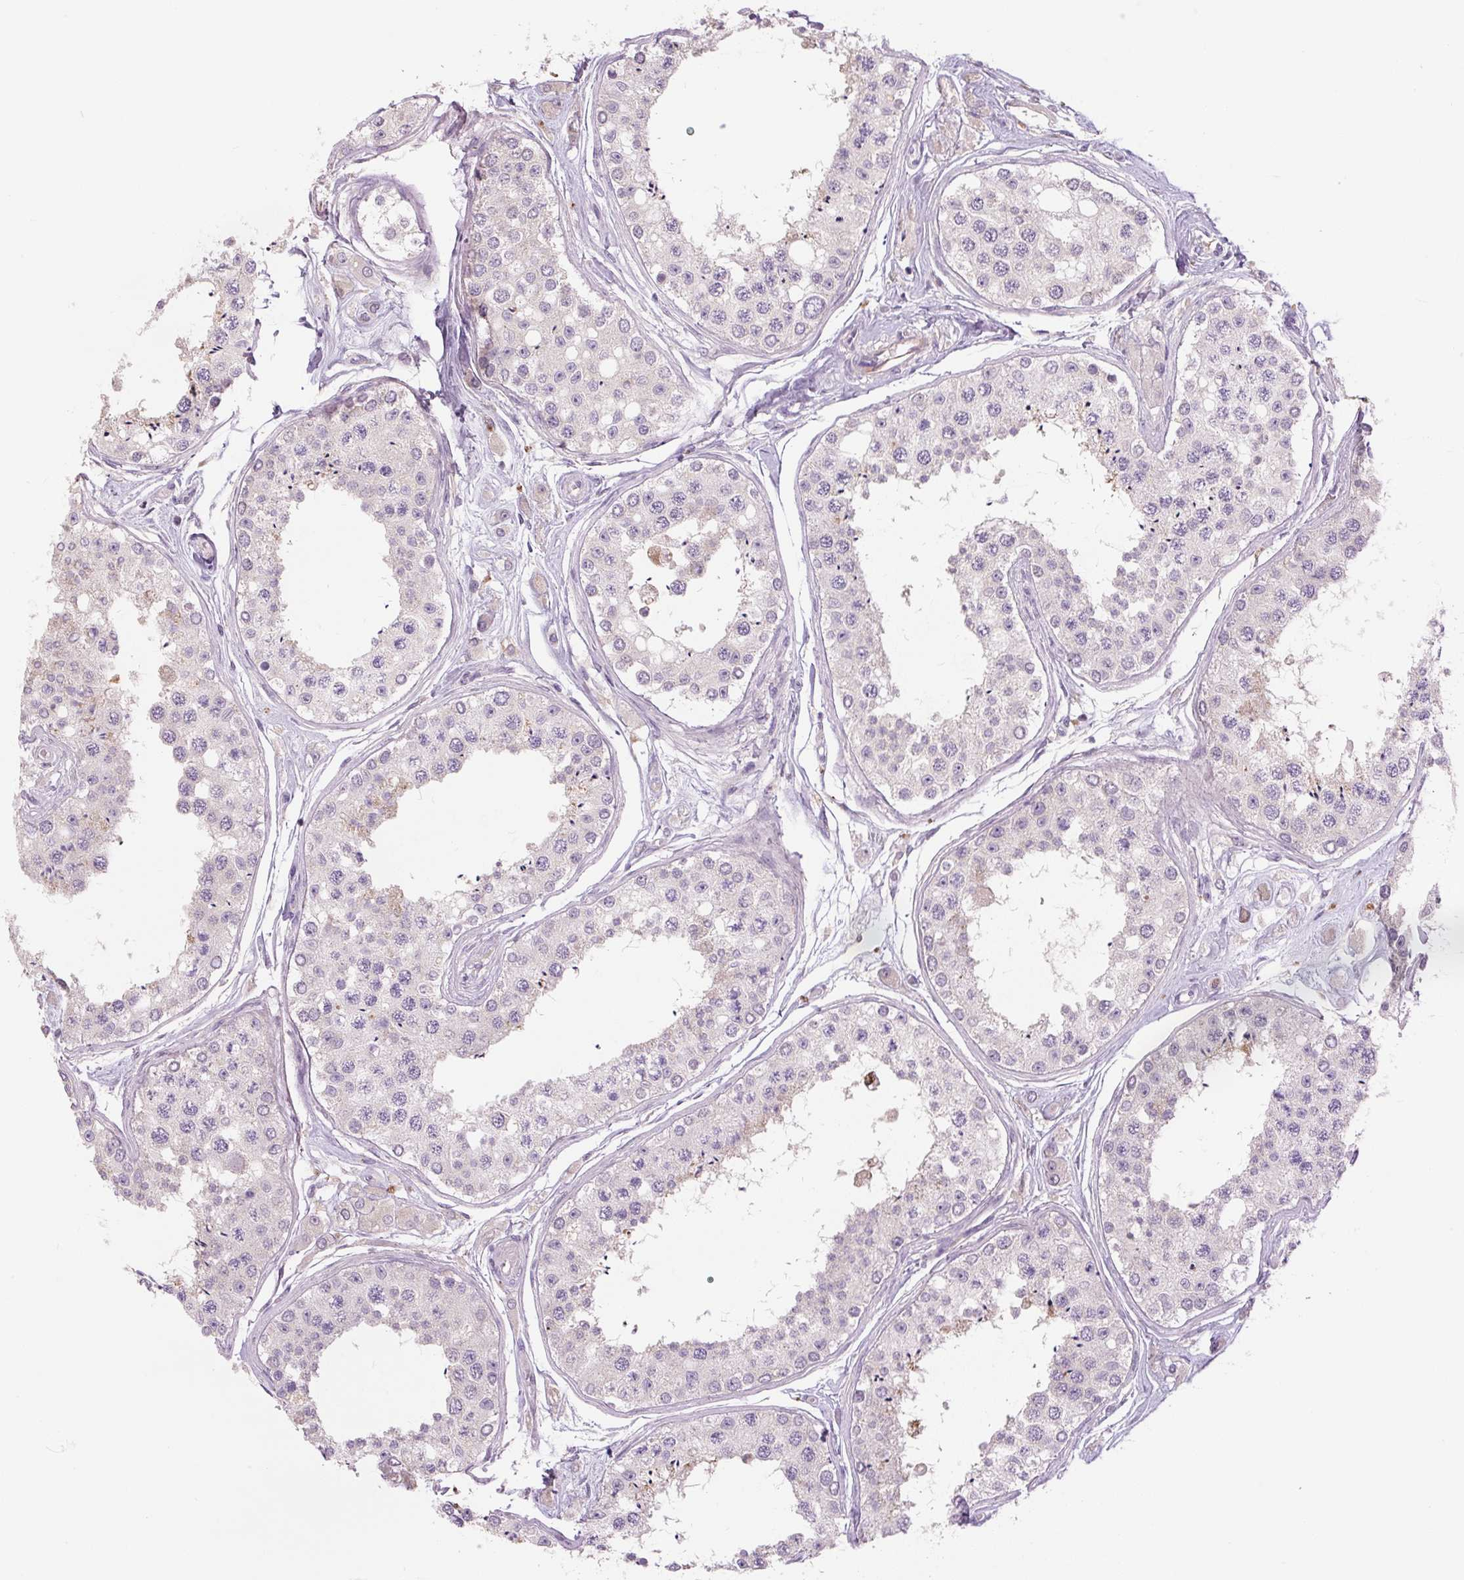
{"staining": {"intensity": "weak", "quantity": "<25%", "location": "cytoplasmic/membranous"}, "tissue": "testis", "cell_type": "Cells in seminiferous ducts", "image_type": "normal", "snomed": [{"axis": "morphology", "description": "Normal tissue, NOS"}, {"axis": "topography", "description": "Testis"}], "caption": "High magnification brightfield microscopy of benign testis stained with DAB (3,3'-diaminobenzidine) (brown) and counterstained with hematoxylin (blue): cells in seminiferous ducts show no significant positivity.", "gene": "TMEM100", "patient": {"sex": "male", "age": 25}}